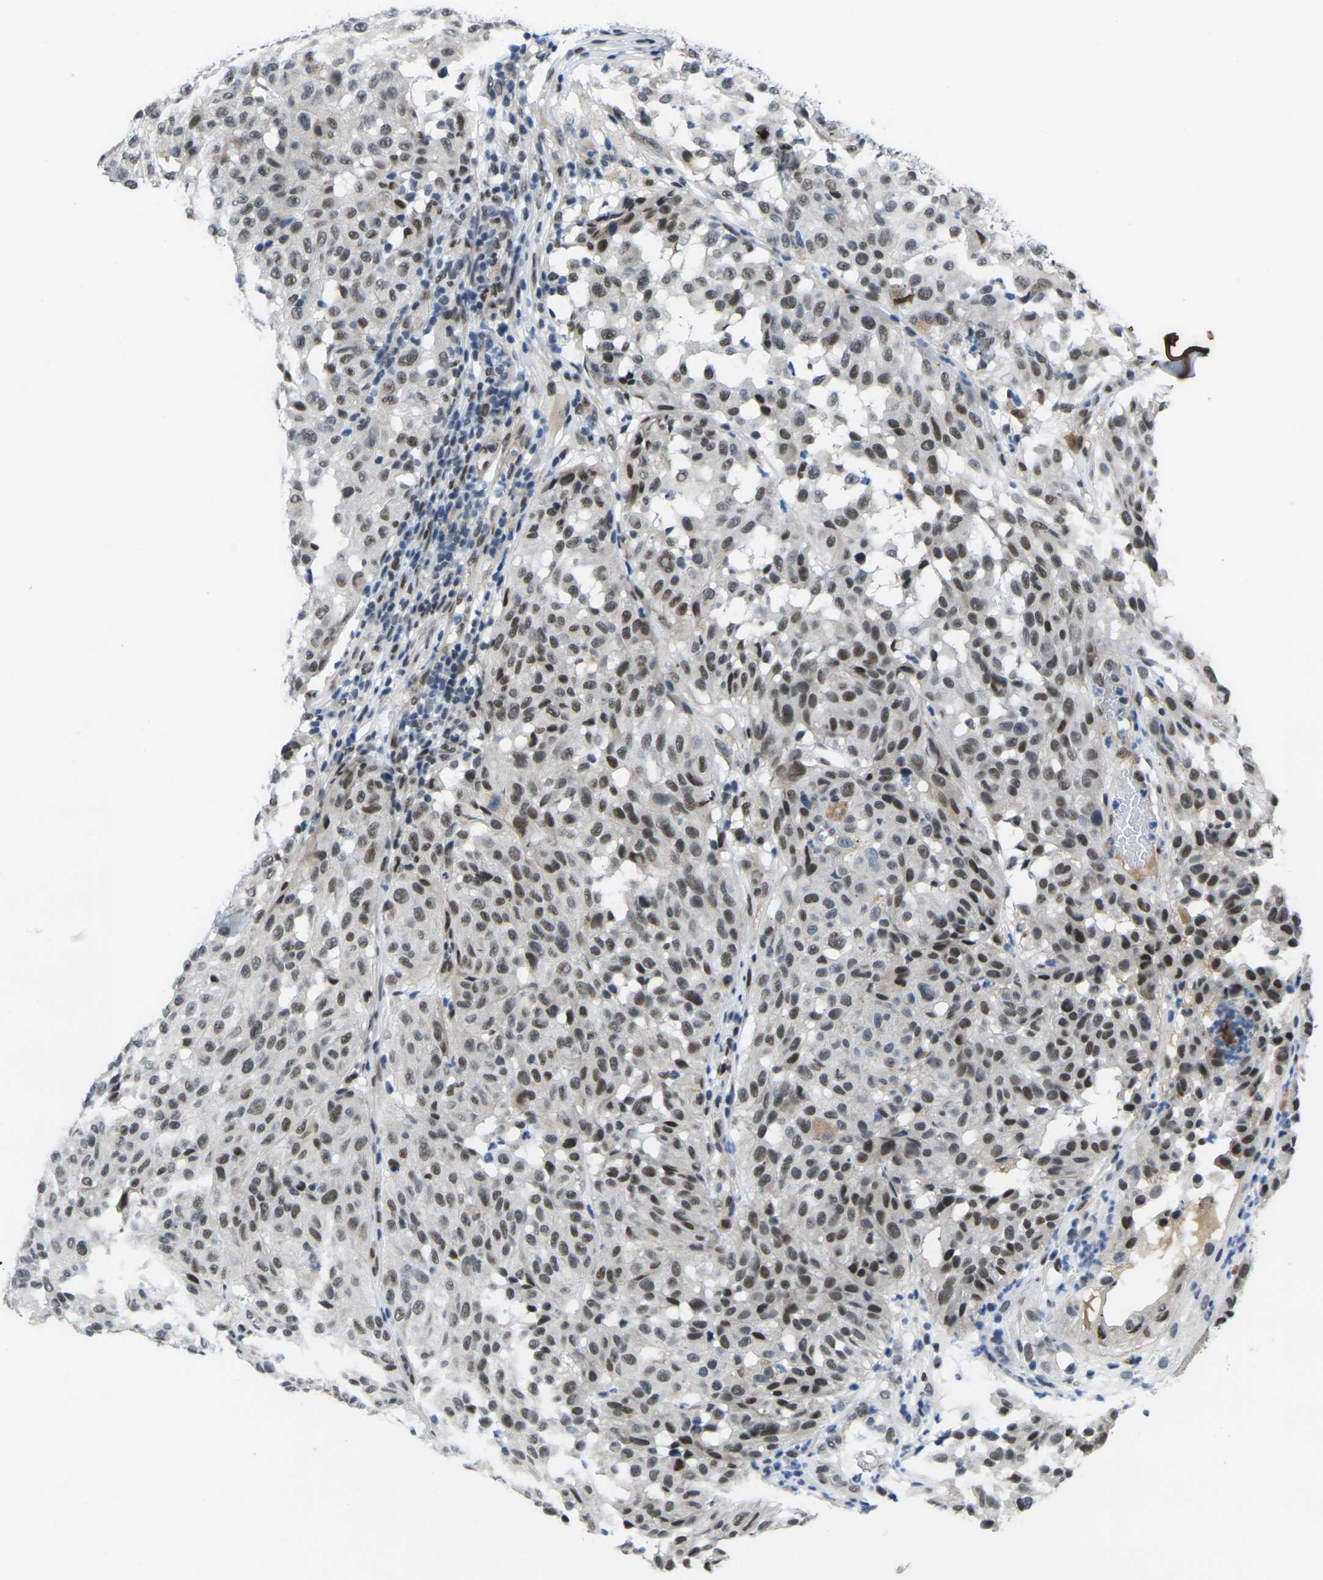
{"staining": {"intensity": "moderate", "quantity": ">75%", "location": "nuclear"}, "tissue": "melanoma", "cell_type": "Tumor cells", "image_type": "cancer", "snomed": [{"axis": "morphology", "description": "Malignant melanoma, NOS"}, {"axis": "topography", "description": "Skin"}], "caption": "Melanoma stained for a protein (brown) reveals moderate nuclear positive positivity in about >75% of tumor cells.", "gene": "RBM7", "patient": {"sex": "female", "age": 46}}